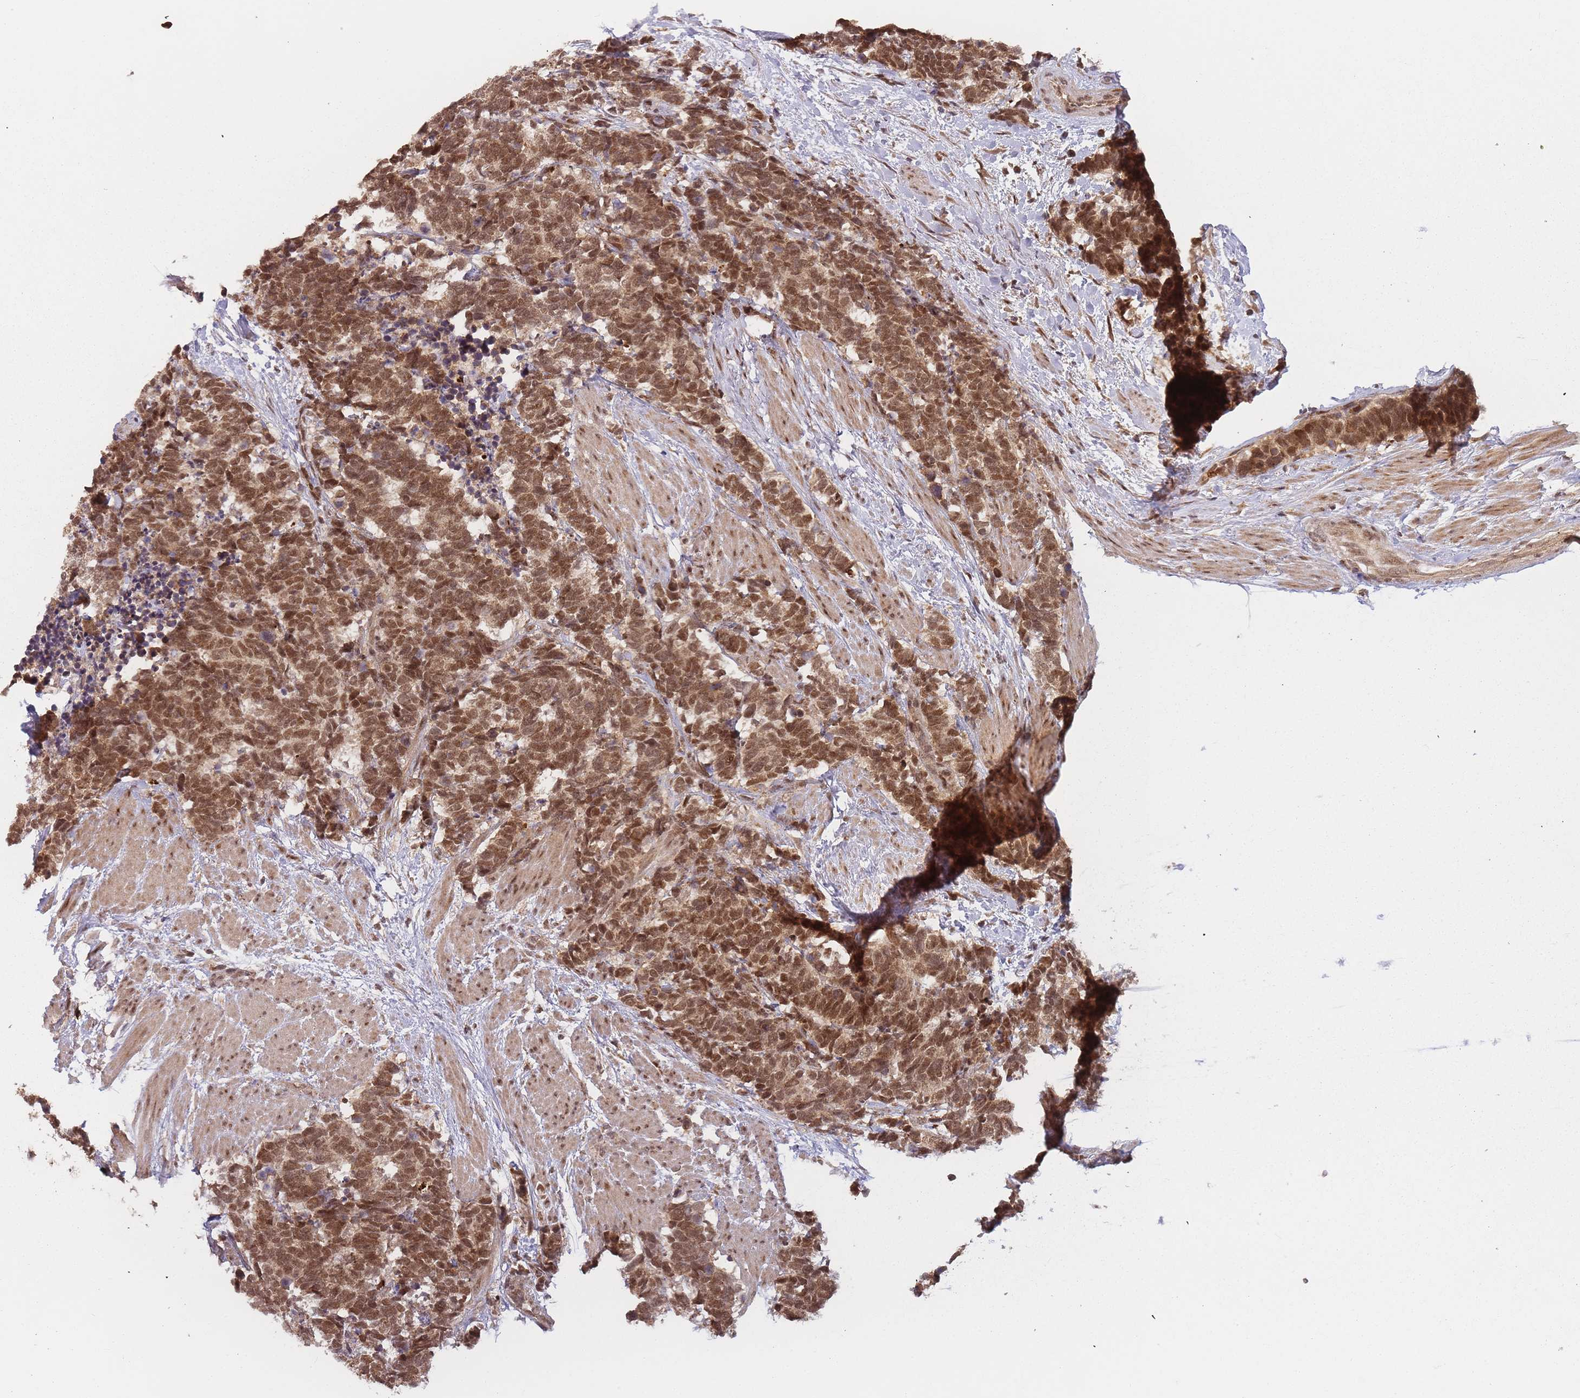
{"staining": {"intensity": "moderate", "quantity": ">75%", "location": "cytoplasmic/membranous,nuclear"}, "tissue": "carcinoid", "cell_type": "Tumor cells", "image_type": "cancer", "snomed": [{"axis": "morphology", "description": "Carcinoma, NOS"}, {"axis": "morphology", "description": "Carcinoid, malignant, NOS"}, {"axis": "topography", "description": "Prostate"}], "caption": "Immunohistochemical staining of malignant carcinoid exhibits medium levels of moderate cytoplasmic/membranous and nuclear expression in about >75% of tumor cells. (DAB (3,3'-diaminobenzidine) IHC with brightfield microscopy, high magnification).", "gene": "ZNF497", "patient": {"sex": "male", "age": 57}}